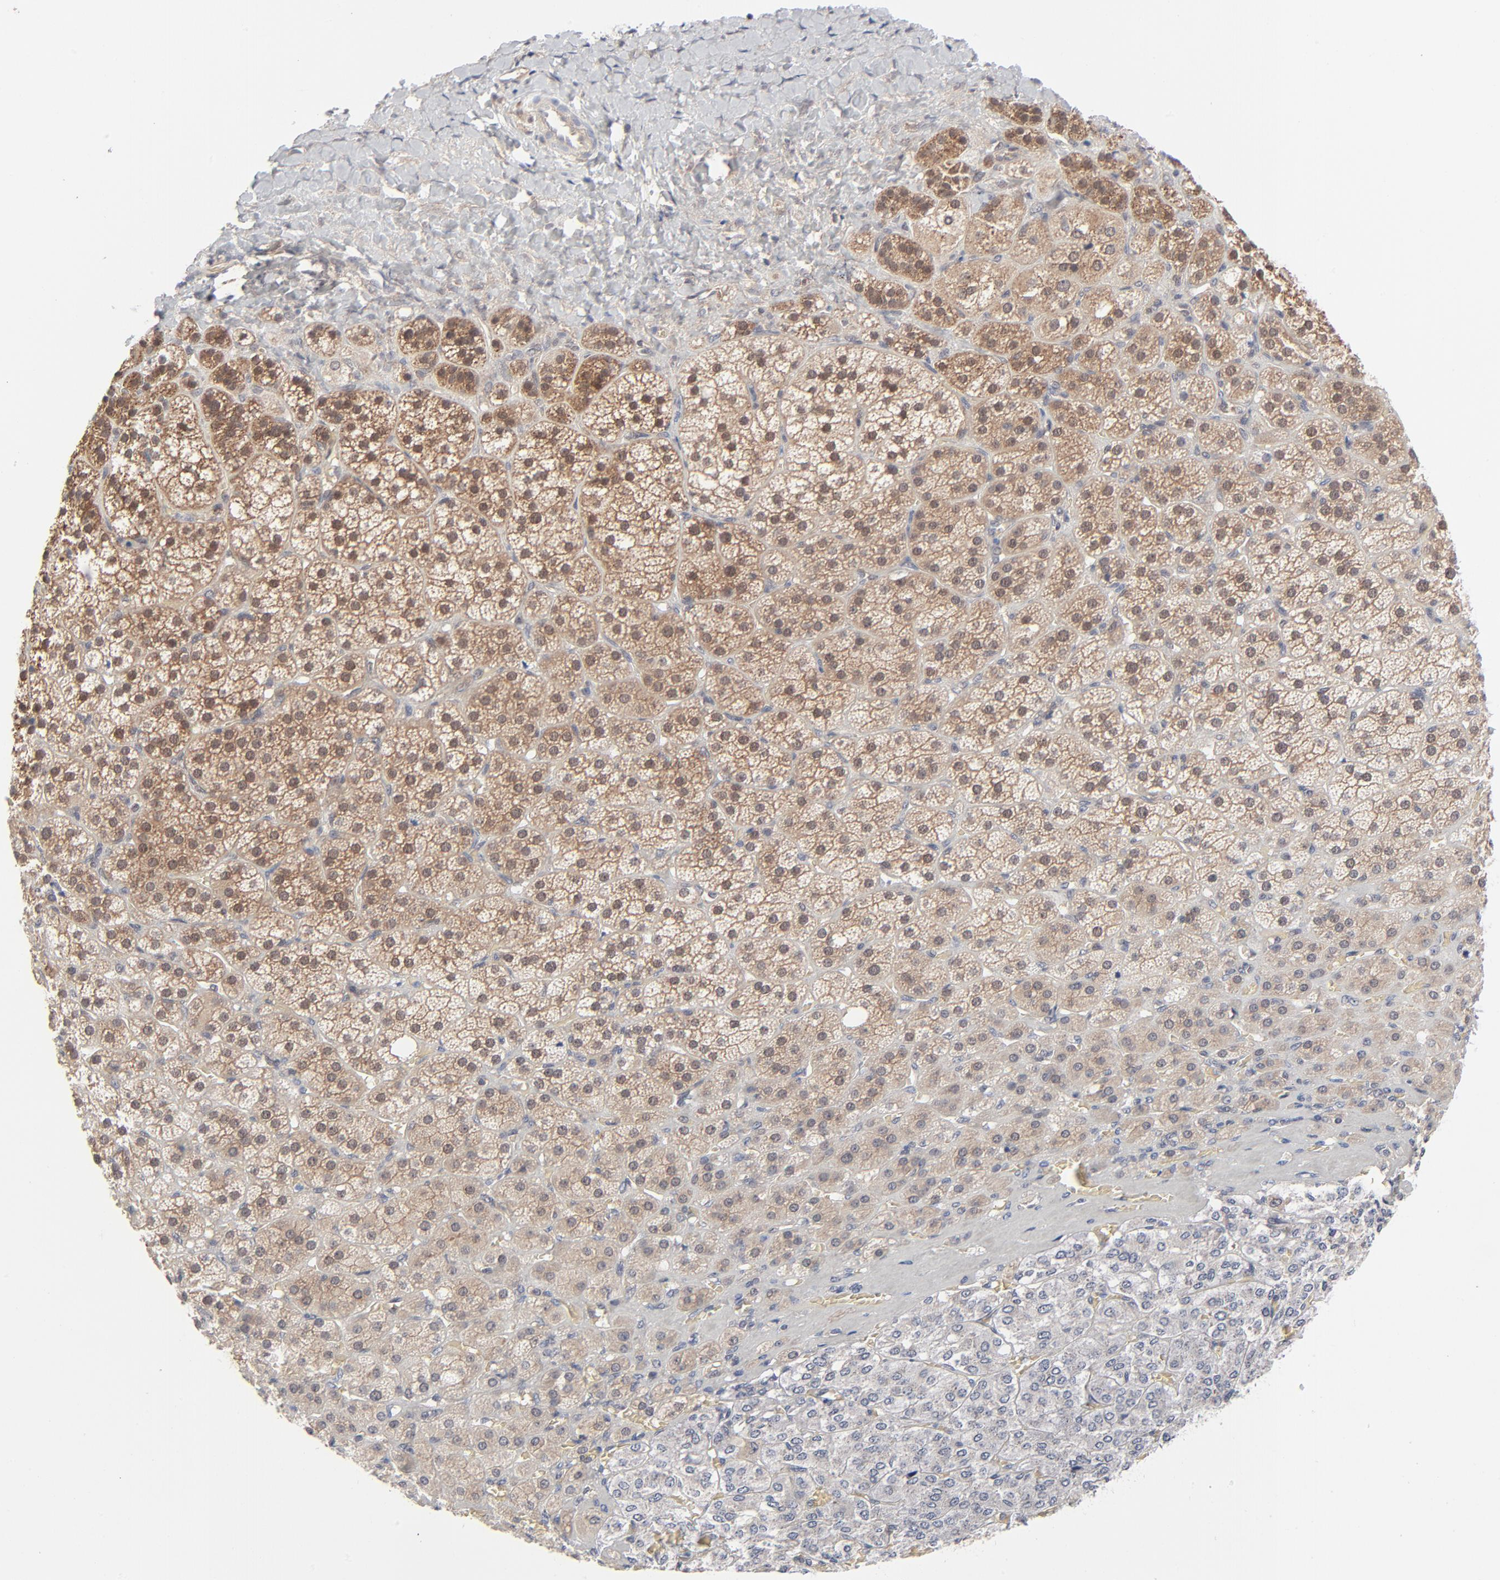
{"staining": {"intensity": "moderate", "quantity": "25%-75%", "location": "cytoplasmic/membranous"}, "tissue": "adrenal gland", "cell_type": "Glandular cells", "image_type": "normal", "snomed": [{"axis": "morphology", "description": "Normal tissue, NOS"}, {"axis": "topography", "description": "Adrenal gland"}], "caption": "Brown immunohistochemical staining in normal adrenal gland demonstrates moderate cytoplasmic/membranous expression in about 25%-75% of glandular cells. The staining was performed using DAB (3,3'-diaminobenzidine), with brown indicating positive protein expression. Nuclei are stained blue with hematoxylin.", "gene": "RPS6KB1", "patient": {"sex": "female", "age": 71}}